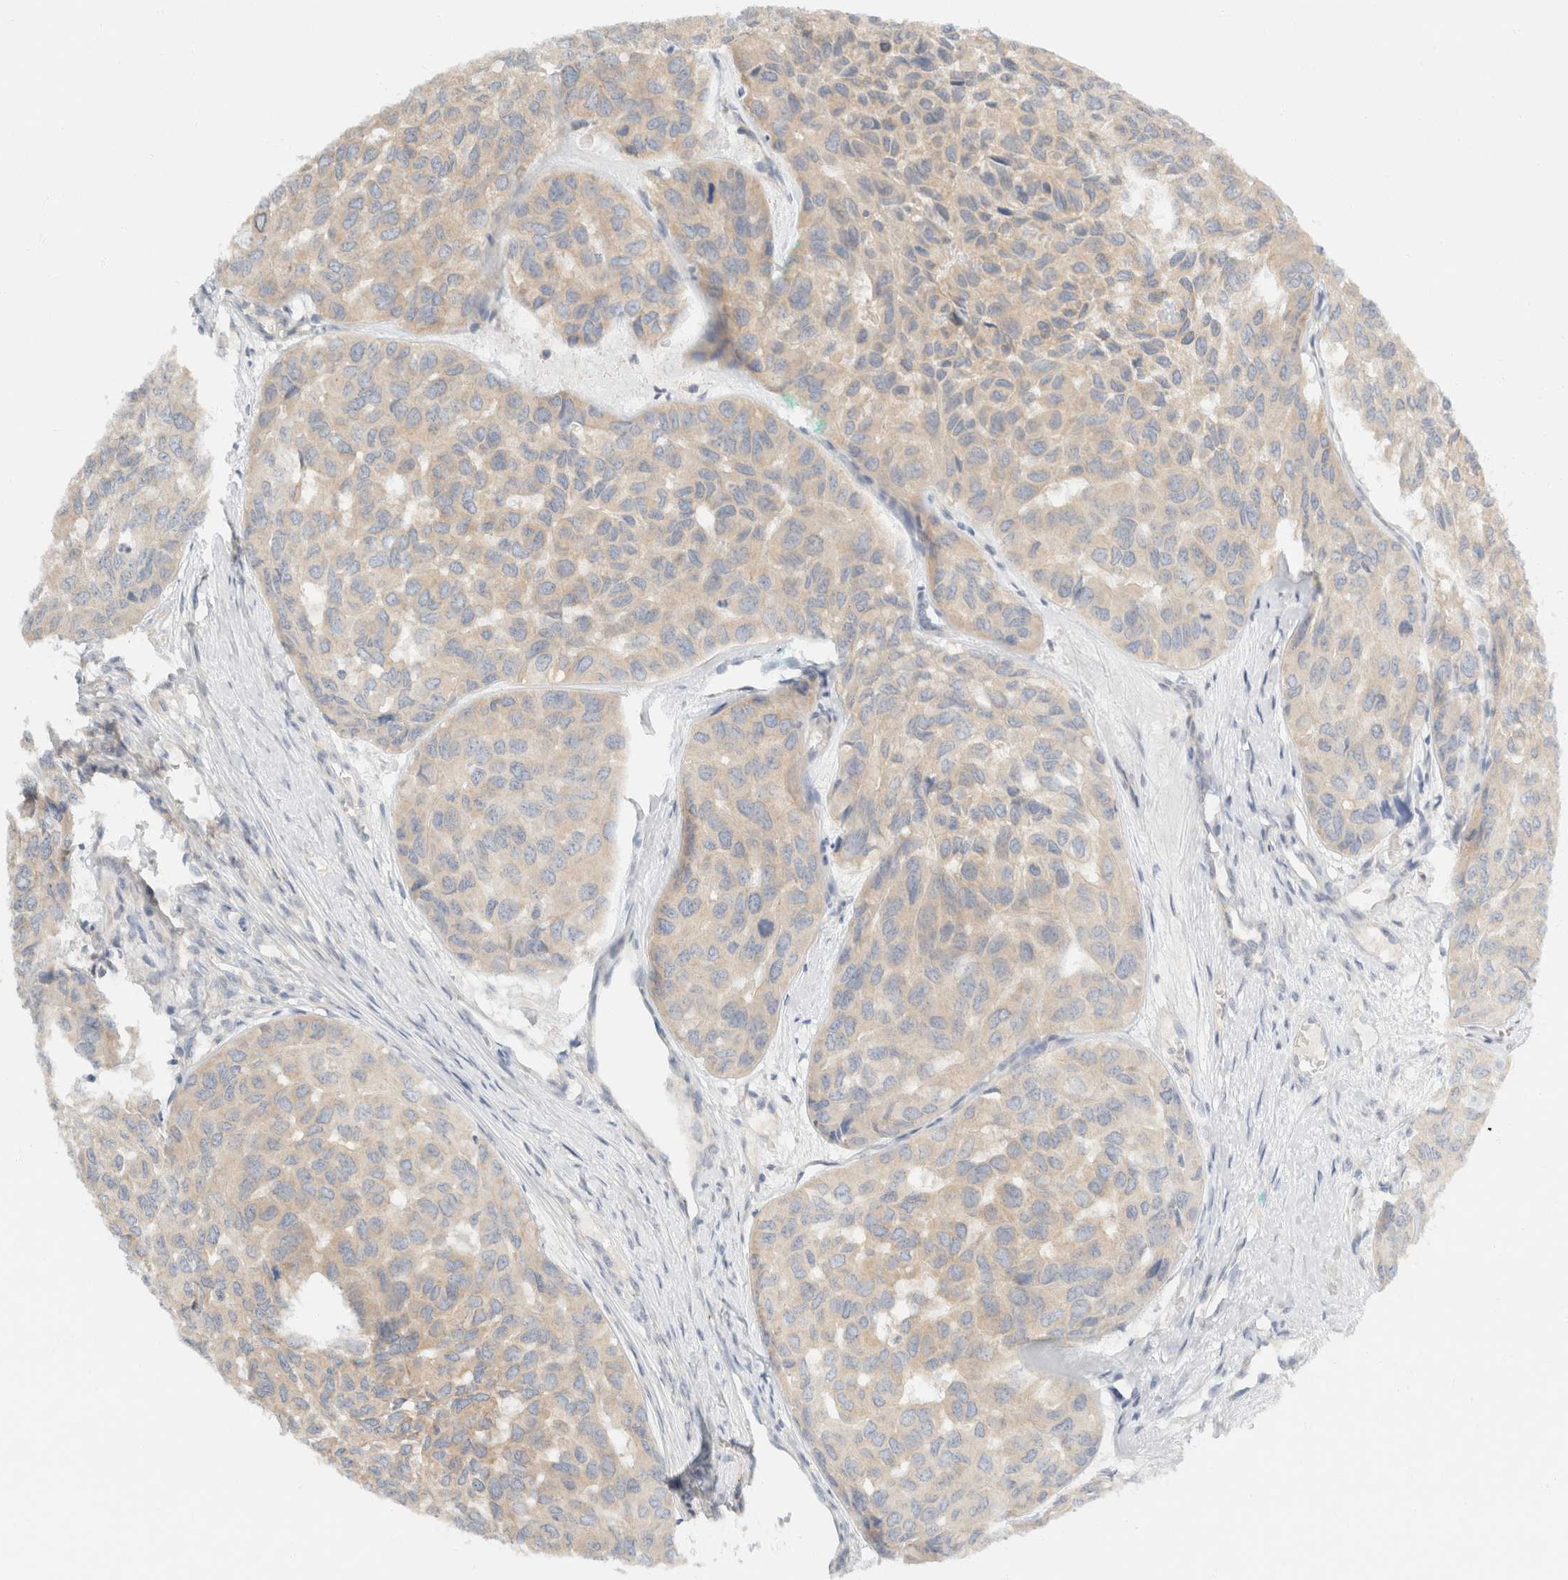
{"staining": {"intensity": "negative", "quantity": "none", "location": "none"}, "tissue": "head and neck cancer", "cell_type": "Tumor cells", "image_type": "cancer", "snomed": [{"axis": "morphology", "description": "Adenocarcinoma, NOS"}, {"axis": "topography", "description": "Salivary gland, NOS"}, {"axis": "topography", "description": "Head-Neck"}], "caption": "The immunohistochemistry micrograph has no significant expression in tumor cells of head and neck cancer tissue.", "gene": "SH3GLB2", "patient": {"sex": "female", "age": 76}}